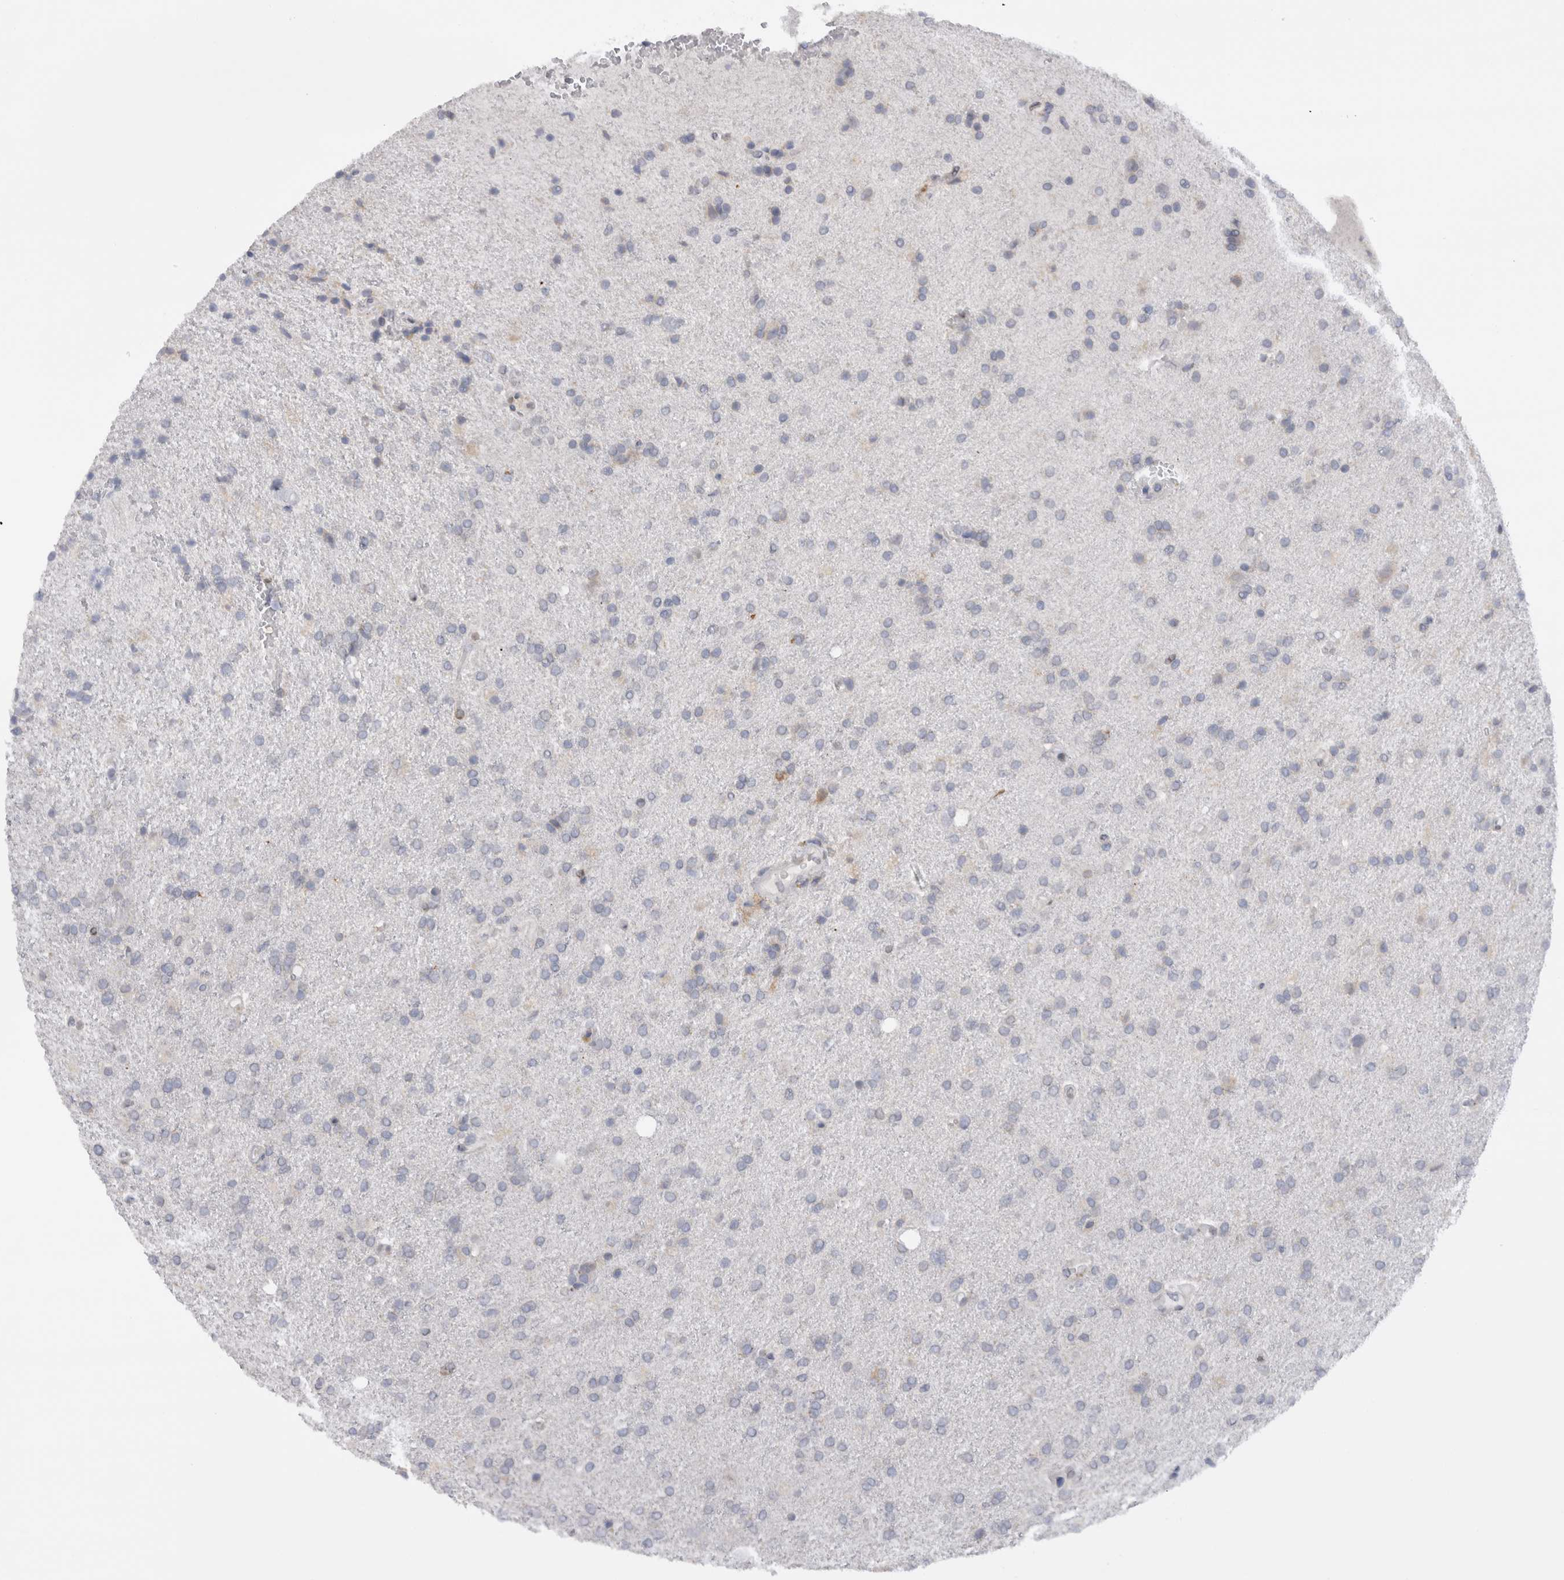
{"staining": {"intensity": "negative", "quantity": "none", "location": "none"}, "tissue": "glioma", "cell_type": "Tumor cells", "image_type": "cancer", "snomed": [{"axis": "morphology", "description": "Glioma, malignant, High grade"}, {"axis": "topography", "description": "Brain"}], "caption": "This micrograph is of malignant high-grade glioma stained with IHC to label a protein in brown with the nuclei are counter-stained blue. There is no staining in tumor cells. The staining was performed using DAB to visualize the protein expression in brown, while the nuclei were stained in blue with hematoxylin (Magnification: 20x).", "gene": "VCPIP1", "patient": {"sex": "male", "age": 72}}